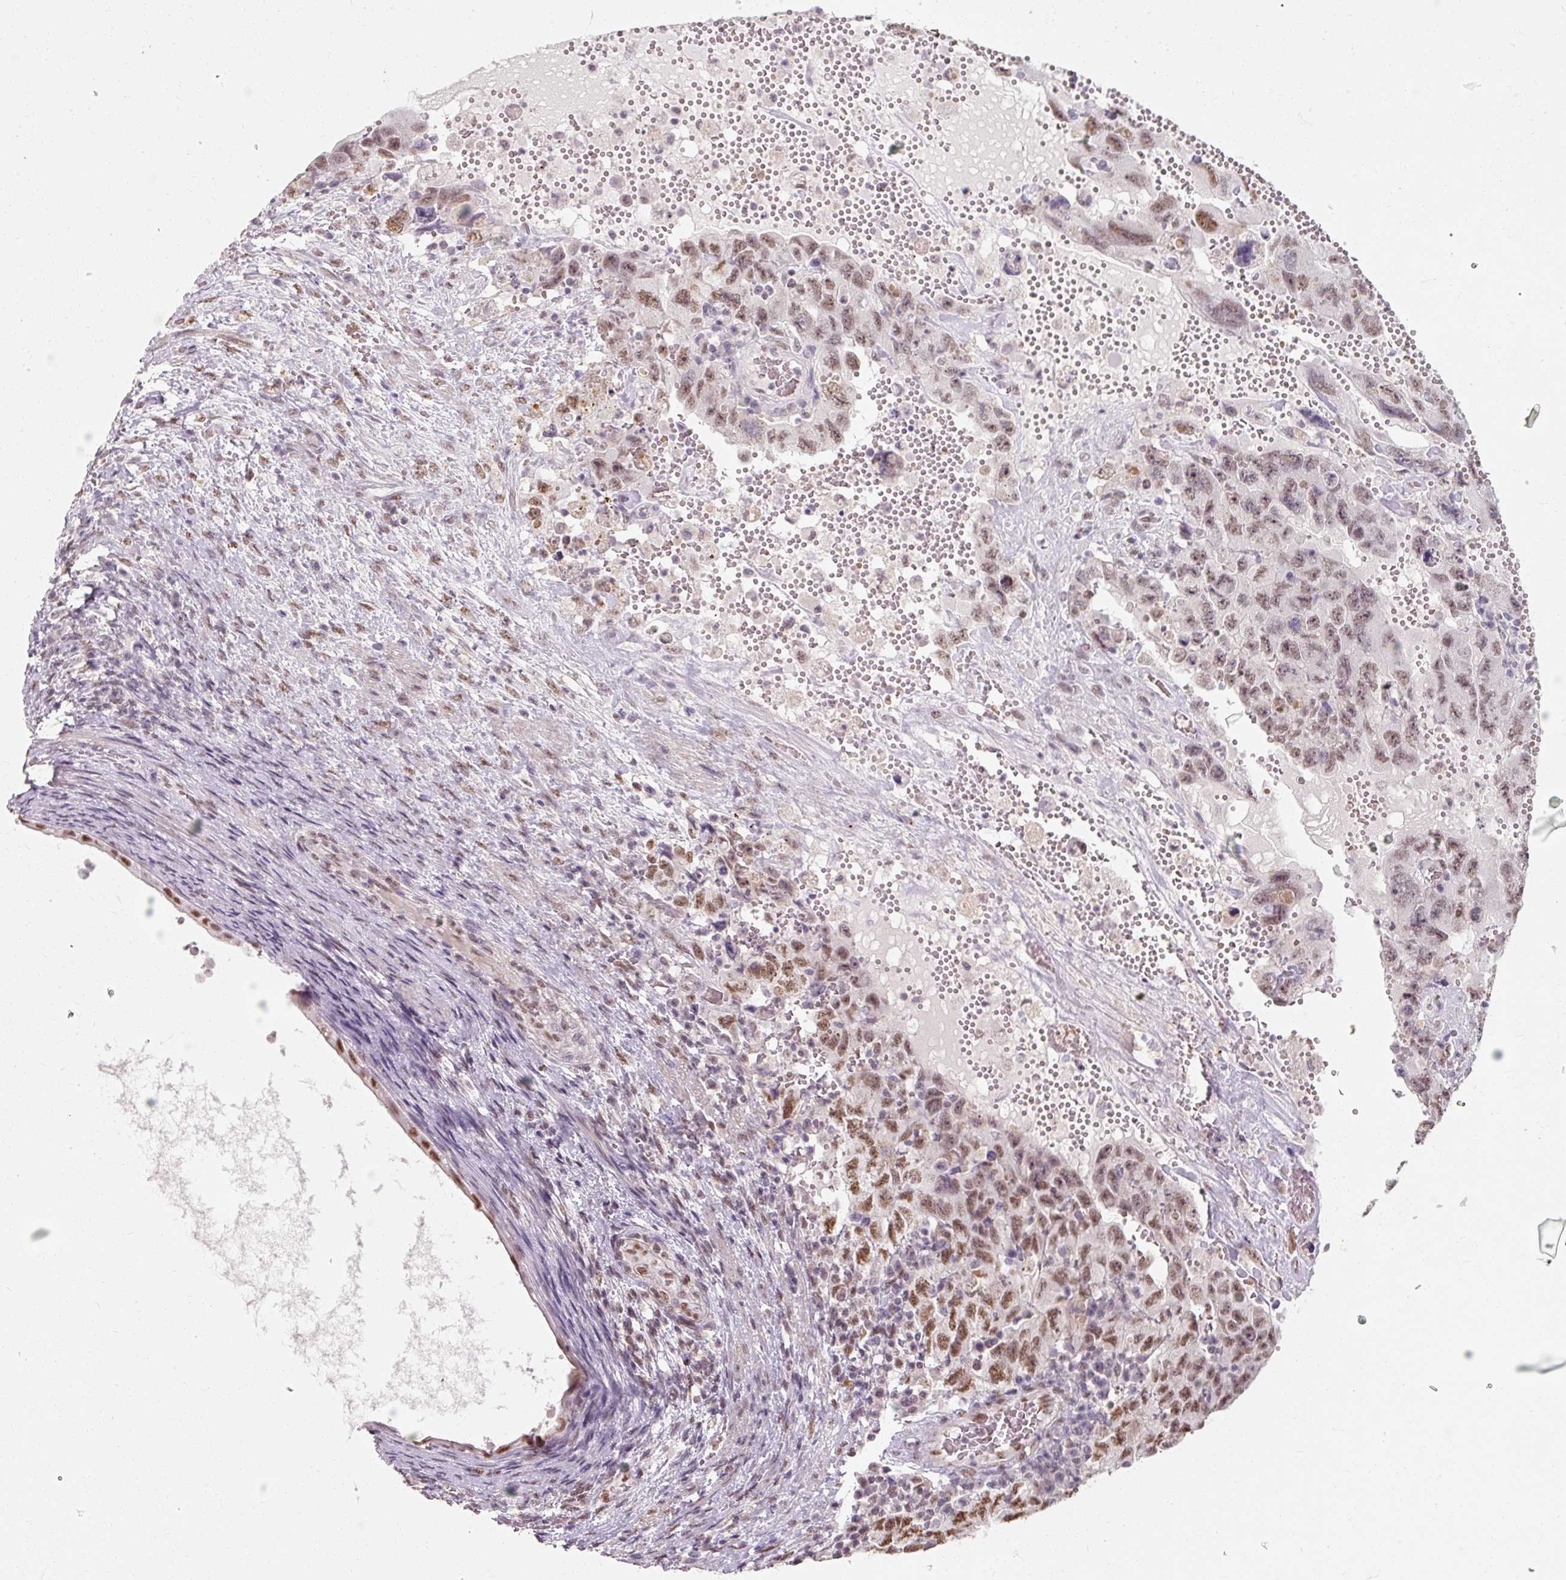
{"staining": {"intensity": "moderate", "quantity": ">75%", "location": "nuclear"}, "tissue": "testis cancer", "cell_type": "Tumor cells", "image_type": "cancer", "snomed": [{"axis": "morphology", "description": "Carcinoma, Embryonal, NOS"}, {"axis": "topography", "description": "Testis"}], "caption": "A brown stain labels moderate nuclear expression of a protein in testis embryonal carcinoma tumor cells.", "gene": "ZFTRAF1", "patient": {"sex": "male", "age": 26}}